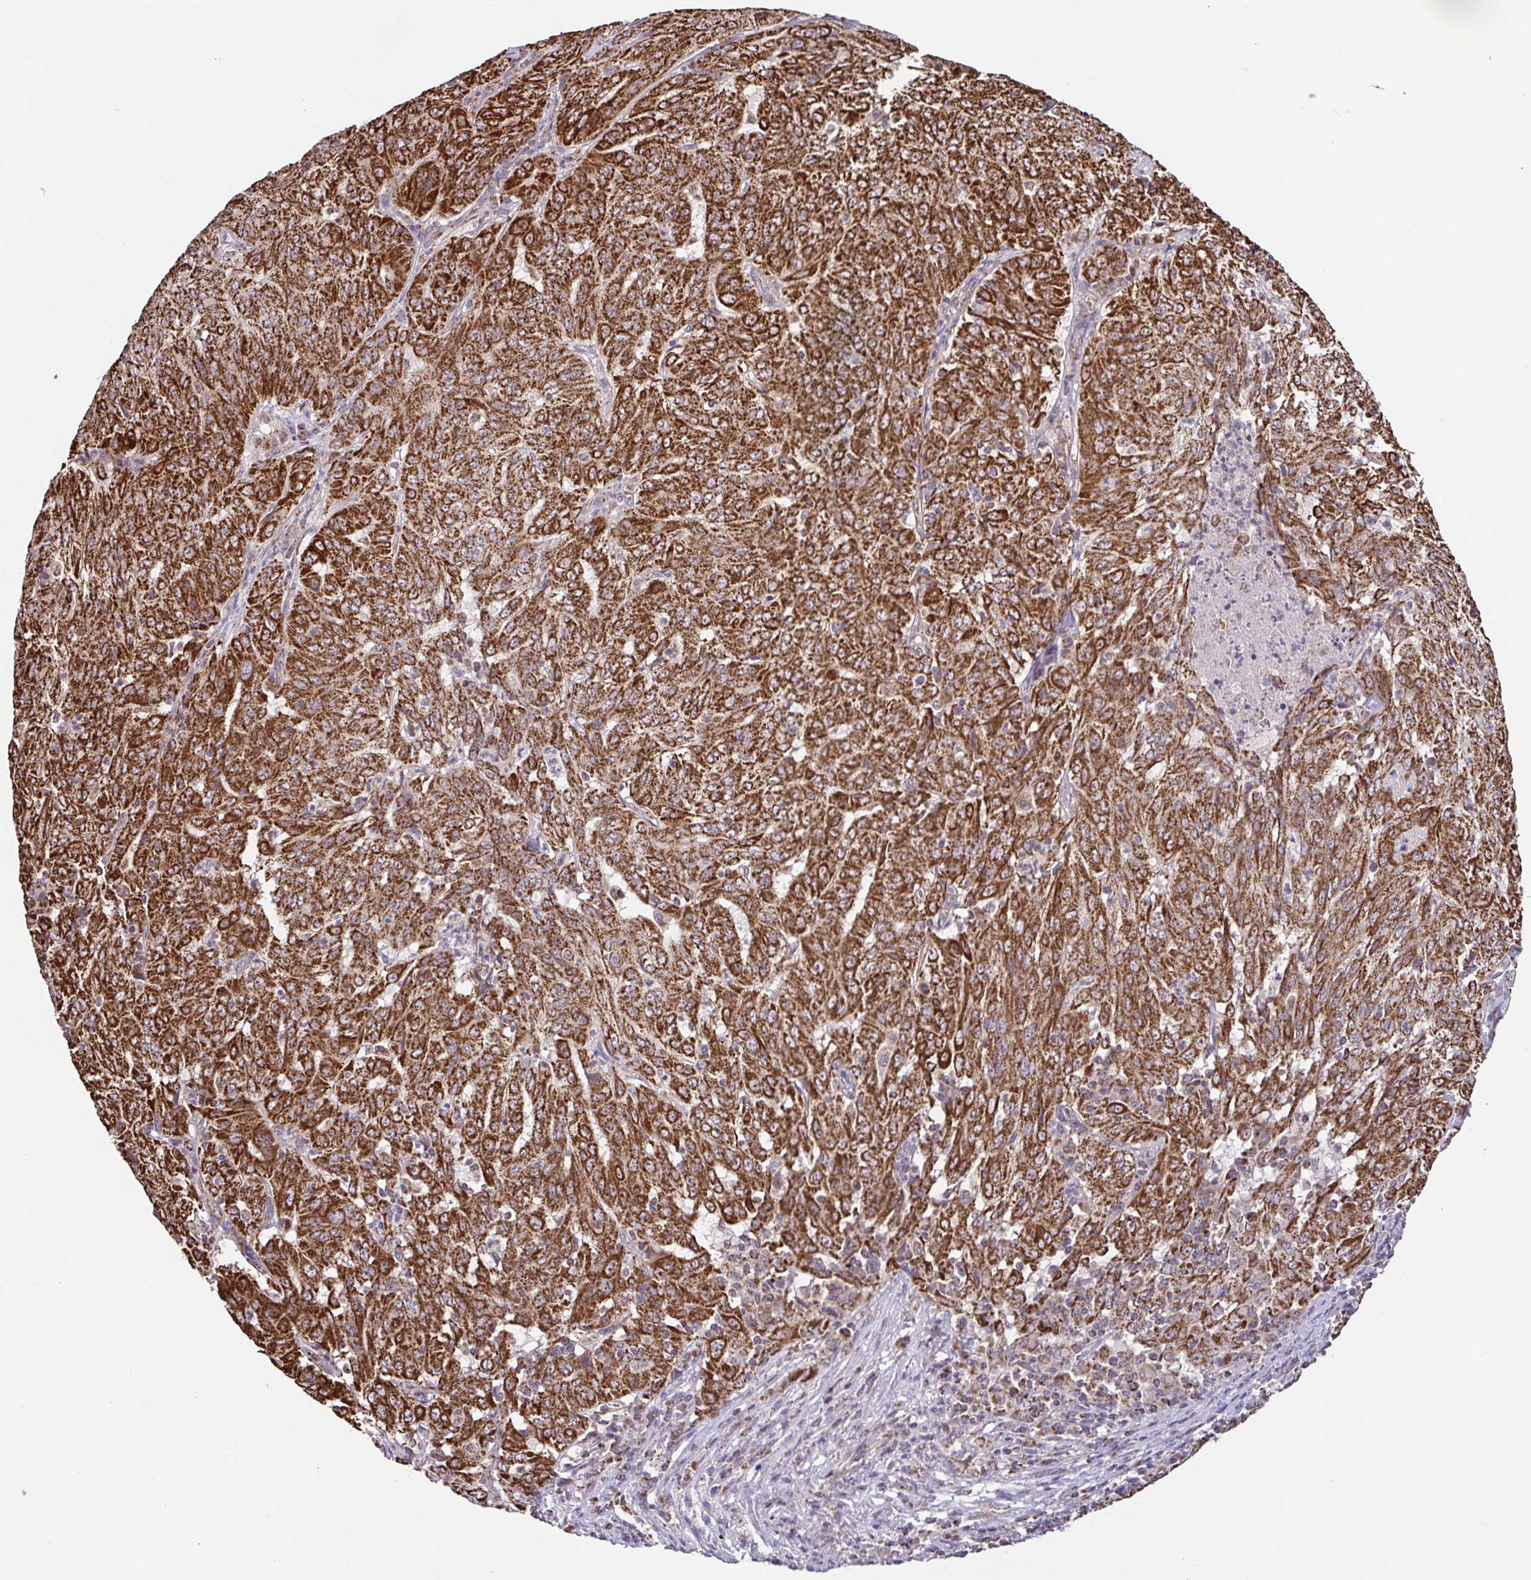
{"staining": {"intensity": "strong", "quantity": ">75%", "location": "cytoplasmic/membranous"}, "tissue": "pancreatic cancer", "cell_type": "Tumor cells", "image_type": "cancer", "snomed": [{"axis": "morphology", "description": "Adenocarcinoma, NOS"}, {"axis": "topography", "description": "Pancreas"}], "caption": "Human pancreatic cancer stained with a brown dye demonstrates strong cytoplasmic/membranous positive staining in about >75% of tumor cells.", "gene": "DIP2B", "patient": {"sex": "male", "age": 63}}